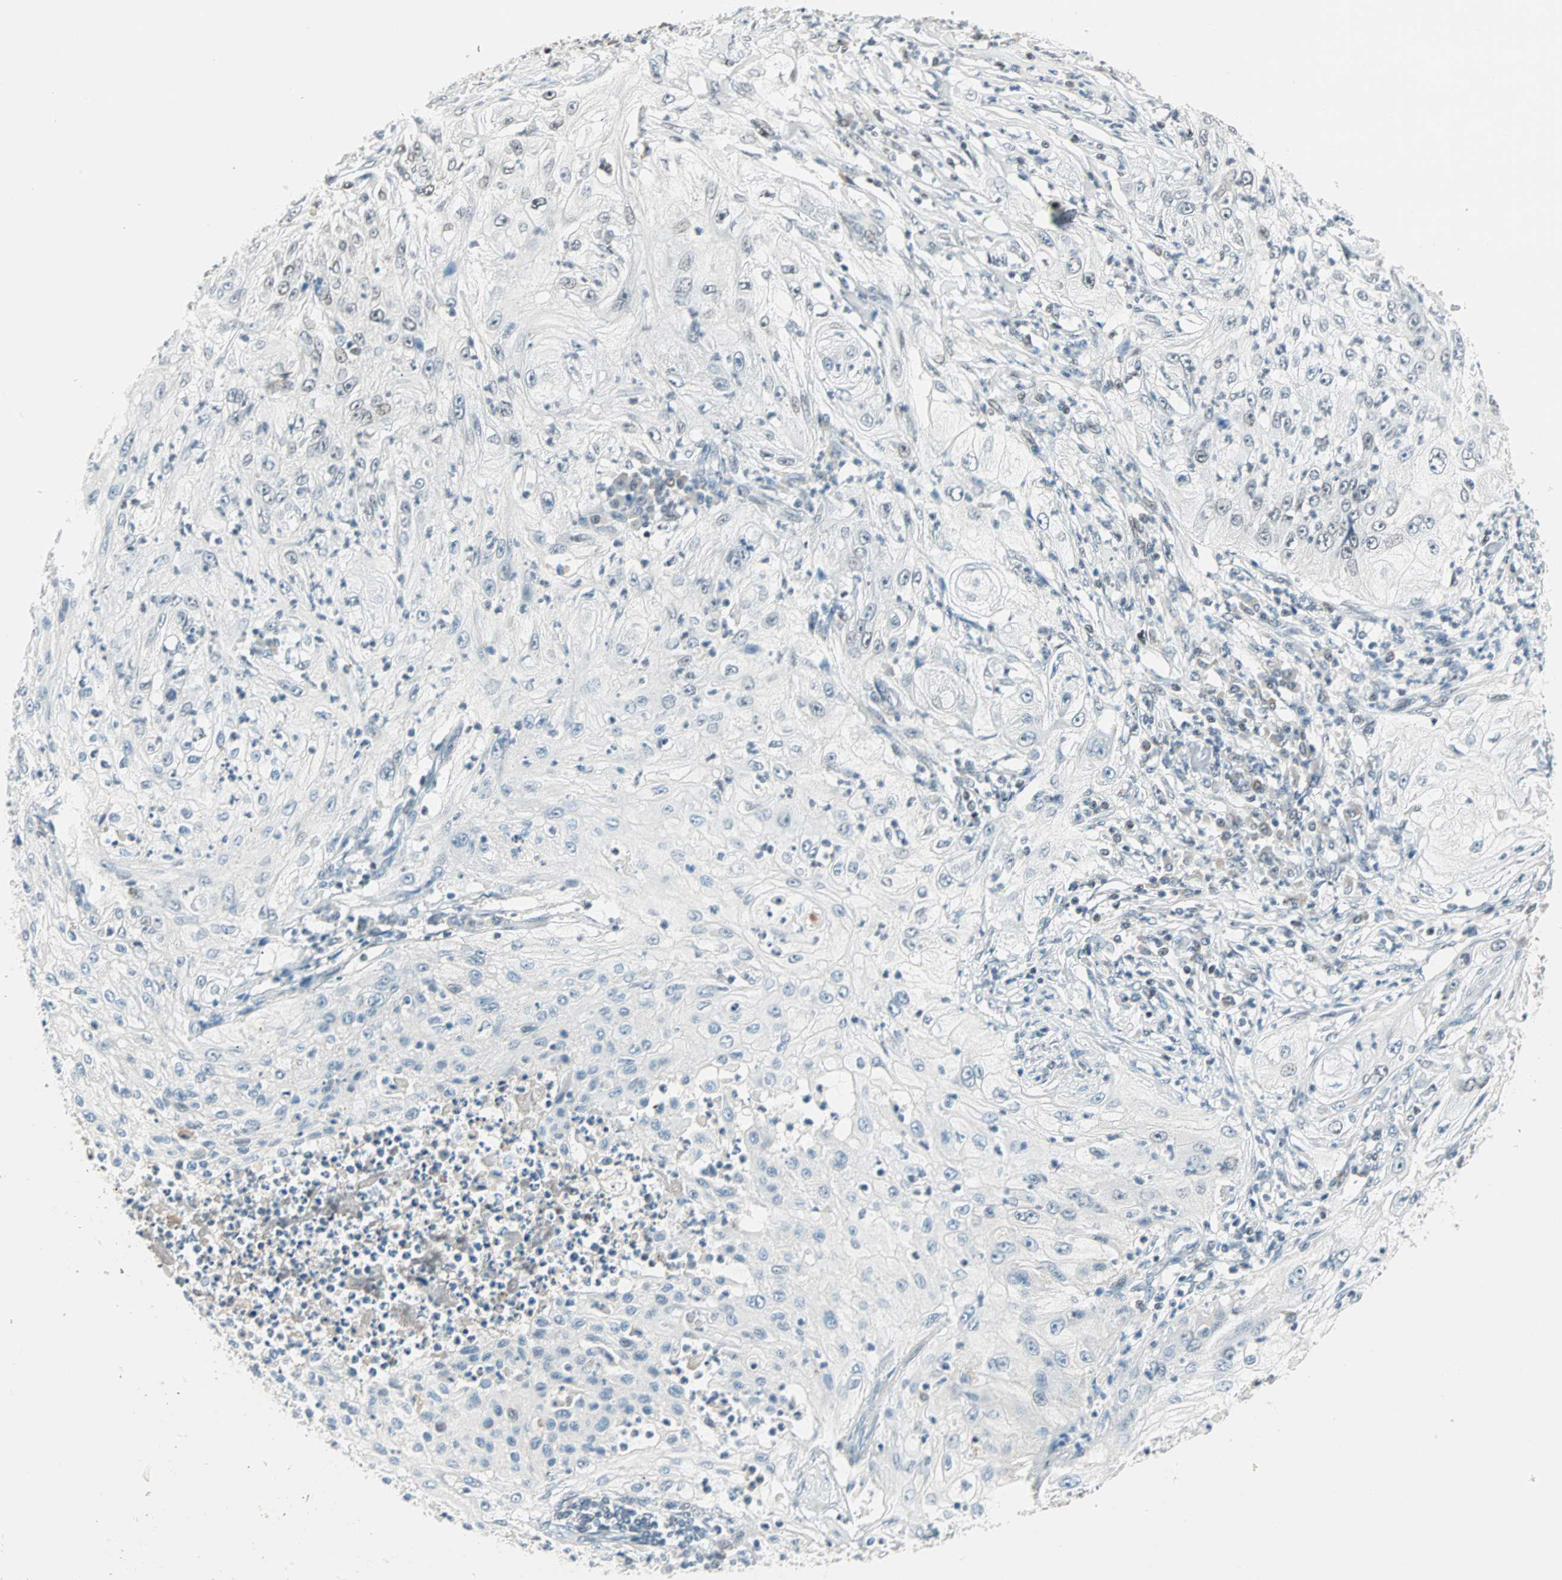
{"staining": {"intensity": "negative", "quantity": "none", "location": "none"}, "tissue": "lung cancer", "cell_type": "Tumor cells", "image_type": "cancer", "snomed": [{"axis": "morphology", "description": "Inflammation, NOS"}, {"axis": "morphology", "description": "Squamous cell carcinoma, NOS"}, {"axis": "topography", "description": "Lymph node"}, {"axis": "topography", "description": "Soft tissue"}, {"axis": "topography", "description": "Lung"}], "caption": "Lung cancer (squamous cell carcinoma) was stained to show a protein in brown. There is no significant staining in tumor cells.", "gene": "SIN3A", "patient": {"sex": "male", "age": 66}}